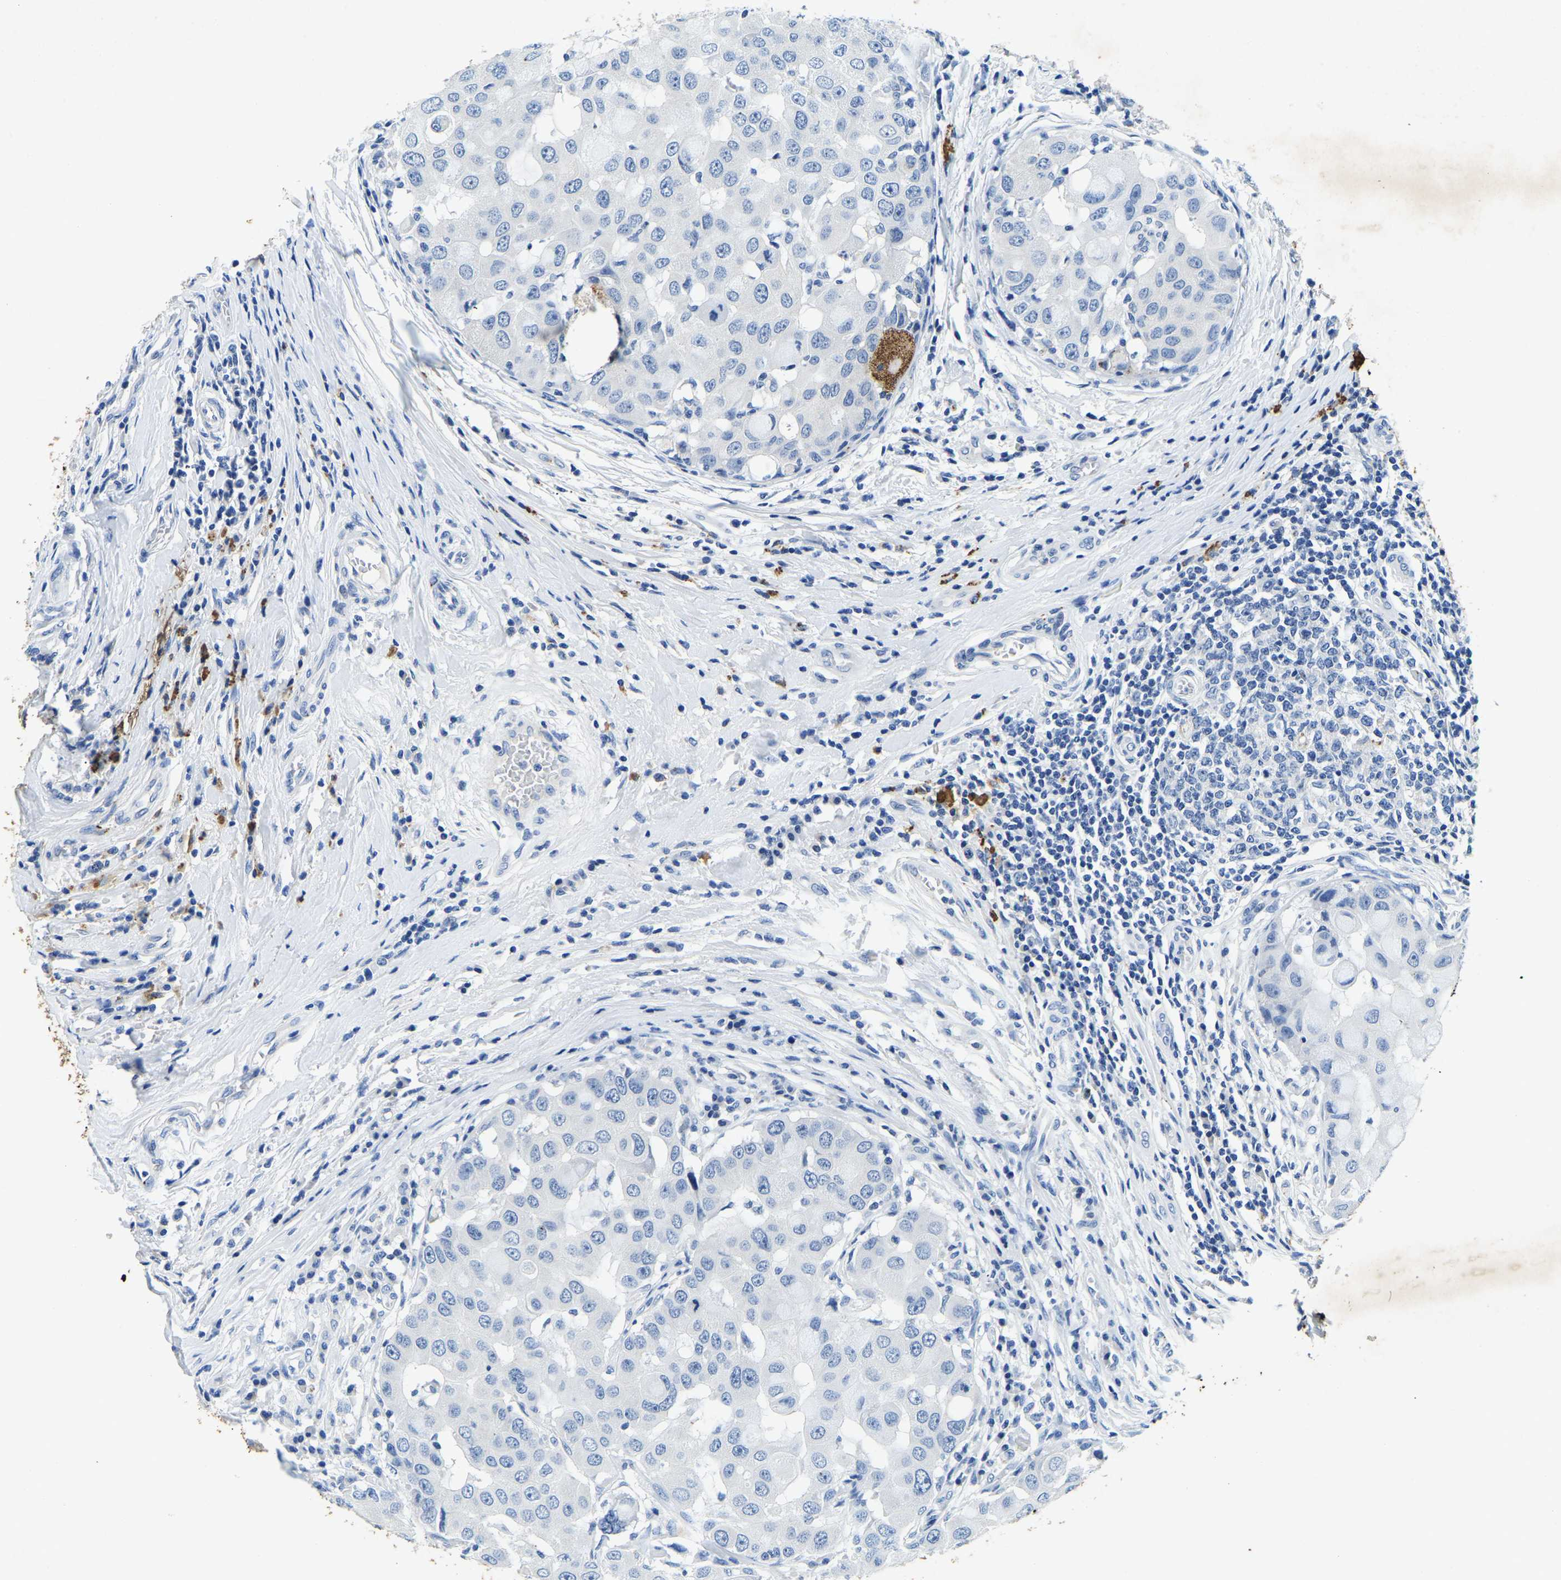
{"staining": {"intensity": "negative", "quantity": "none", "location": "none"}, "tissue": "breast cancer", "cell_type": "Tumor cells", "image_type": "cancer", "snomed": [{"axis": "morphology", "description": "Duct carcinoma"}, {"axis": "topography", "description": "Breast"}], "caption": "Immunohistochemistry of human breast cancer exhibits no positivity in tumor cells. (Immunohistochemistry, brightfield microscopy, high magnification).", "gene": "UBN2", "patient": {"sex": "female", "age": 27}}